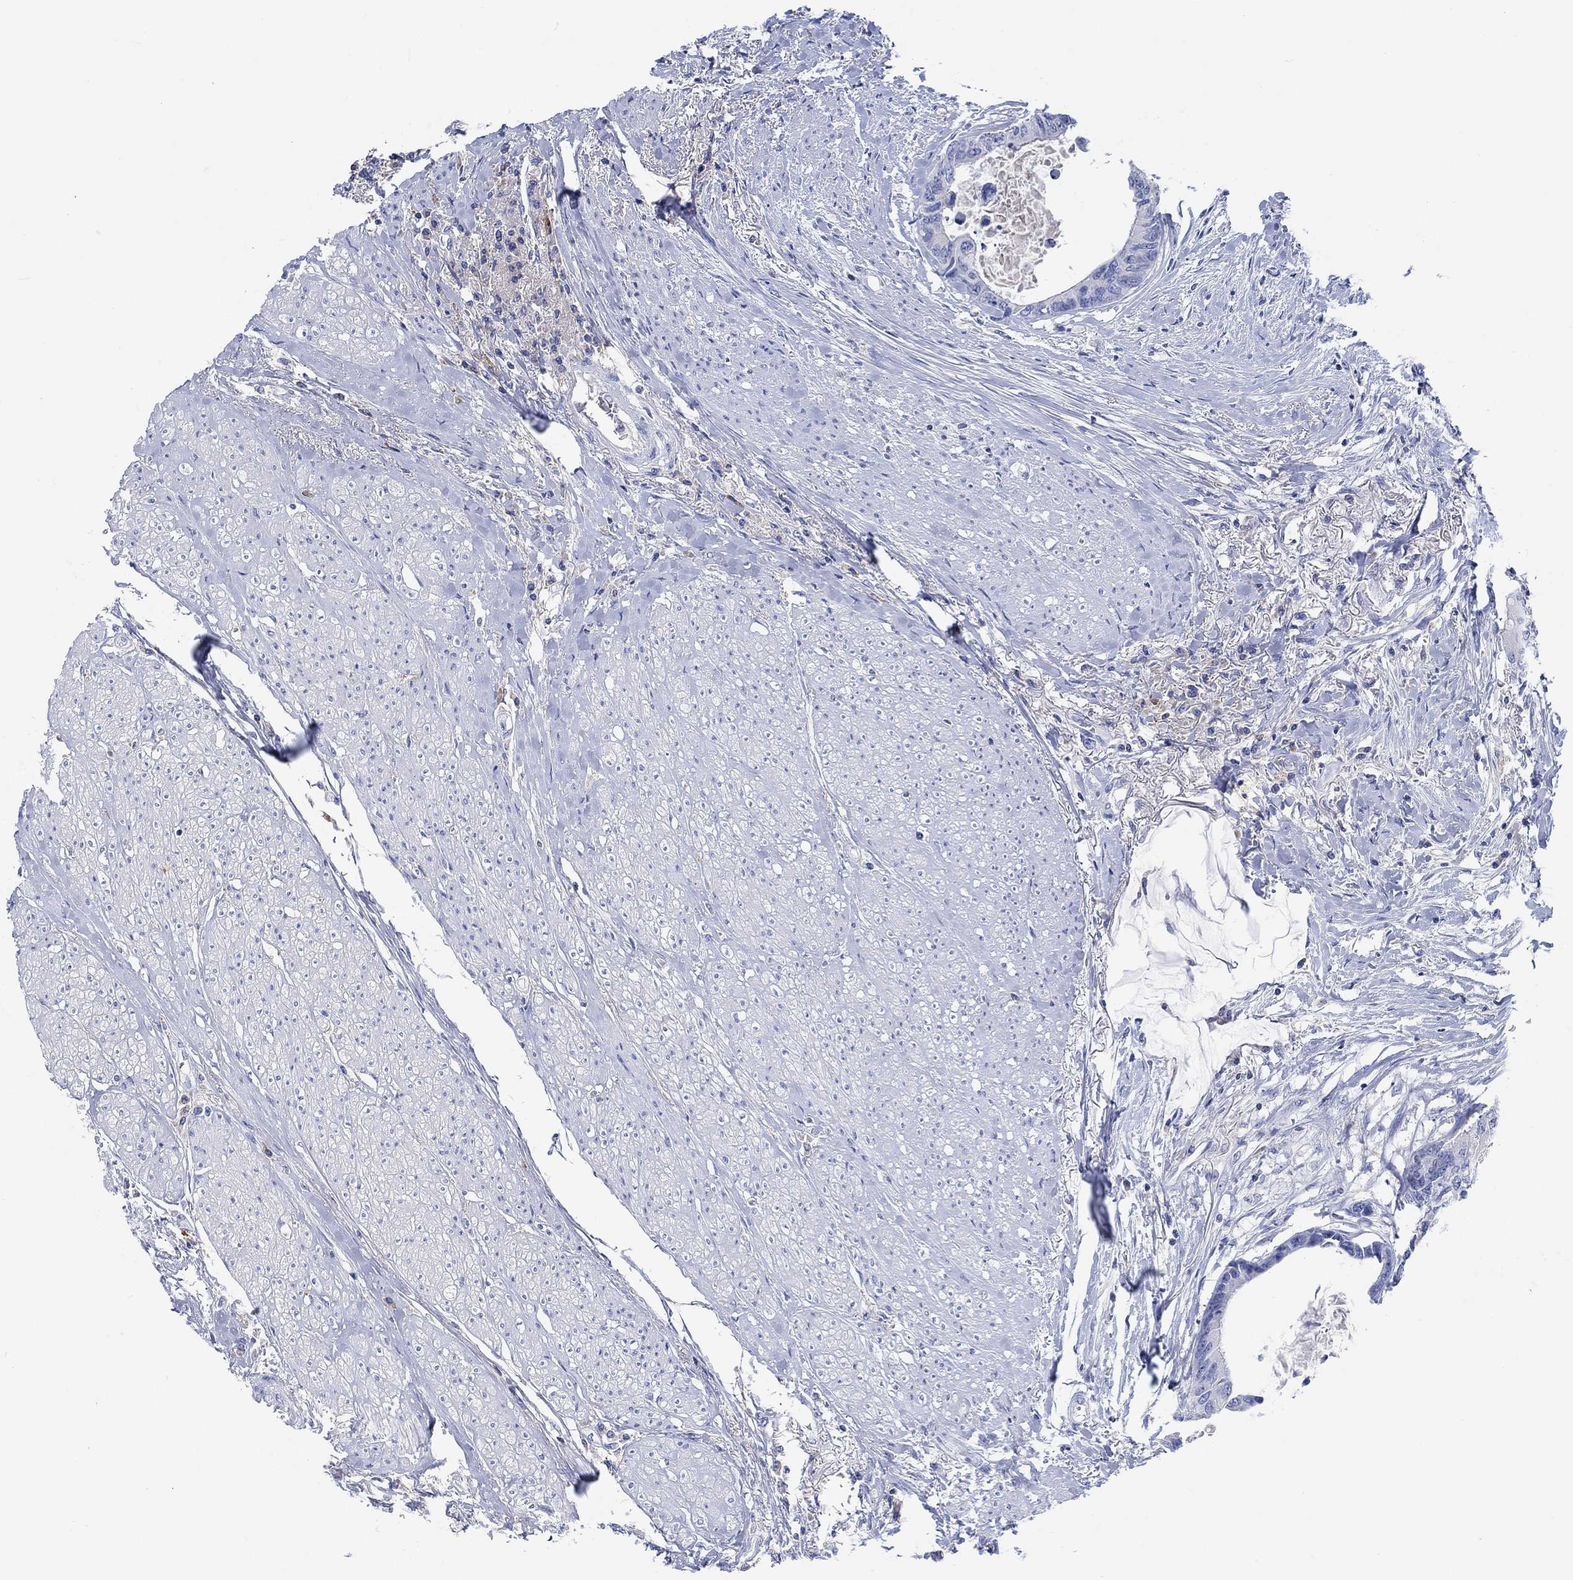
{"staining": {"intensity": "negative", "quantity": "none", "location": "none"}, "tissue": "colorectal cancer", "cell_type": "Tumor cells", "image_type": "cancer", "snomed": [{"axis": "morphology", "description": "Adenocarcinoma, NOS"}, {"axis": "topography", "description": "Rectum"}], "caption": "This is an immunohistochemistry (IHC) micrograph of colorectal adenocarcinoma. There is no expression in tumor cells.", "gene": "GCM1", "patient": {"sex": "male", "age": 59}}